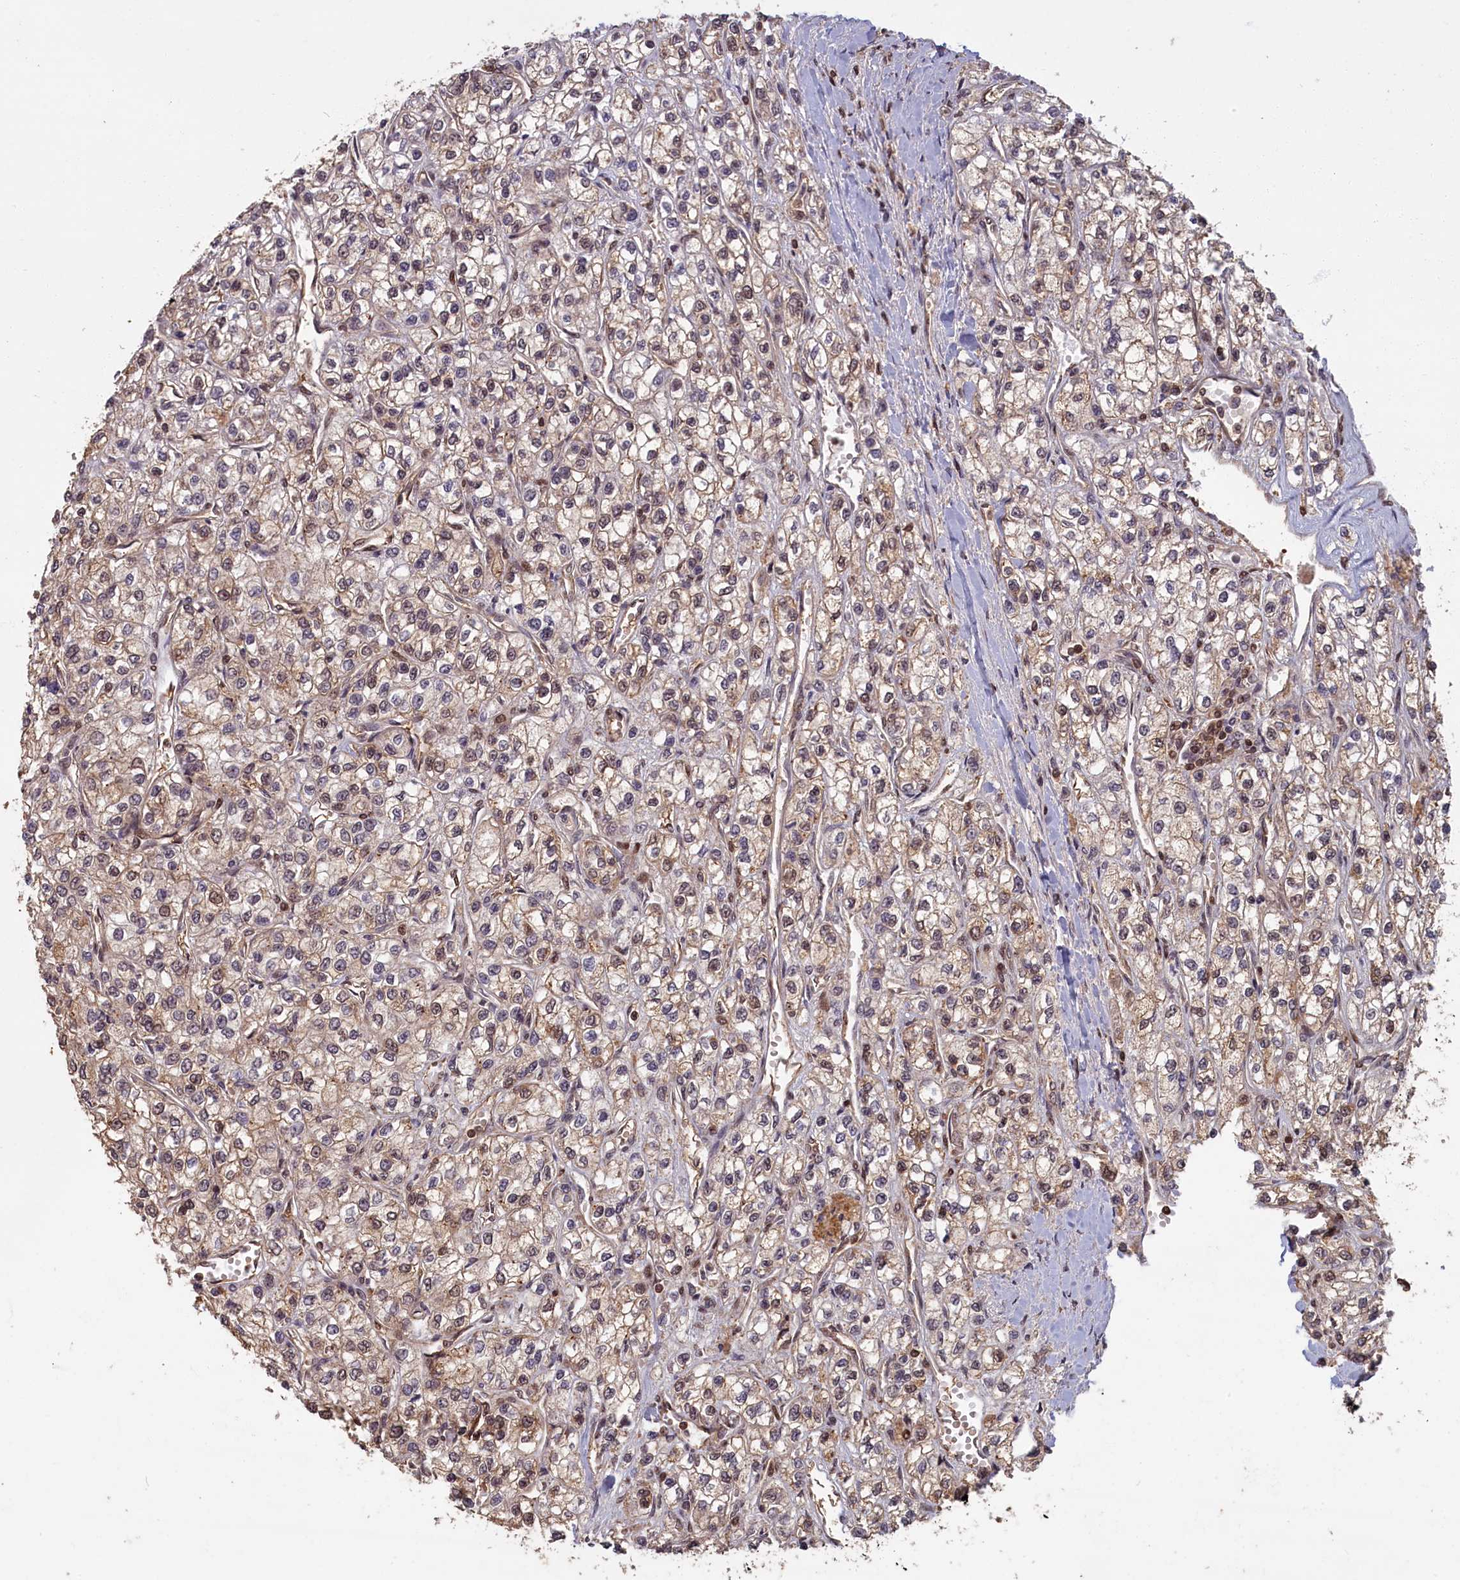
{"staining": {"intensity": "weak", "quantity": ">75%", "location": "cytoplasmic/membranous,nuclear"}, "tissue": "renal cancer", "cell_type": "Tumor cells", "image_type": "cancer", "snomed": [{"axis": "morphology", "description": "Adenocarcinoma, NOS"}, {"axis": "topography", "description": "Kidney"}], "caption": "Immunohistochemistry image of human renal cancer (adenocarcinoma) stained for a protein (brown), which exhibits low levels of weak cytoplasmic/membranous and nuclear expression in about >75% of tumor cells.", "gene": "HIF3A", "patient": {"sex": "male", "age": 80}}